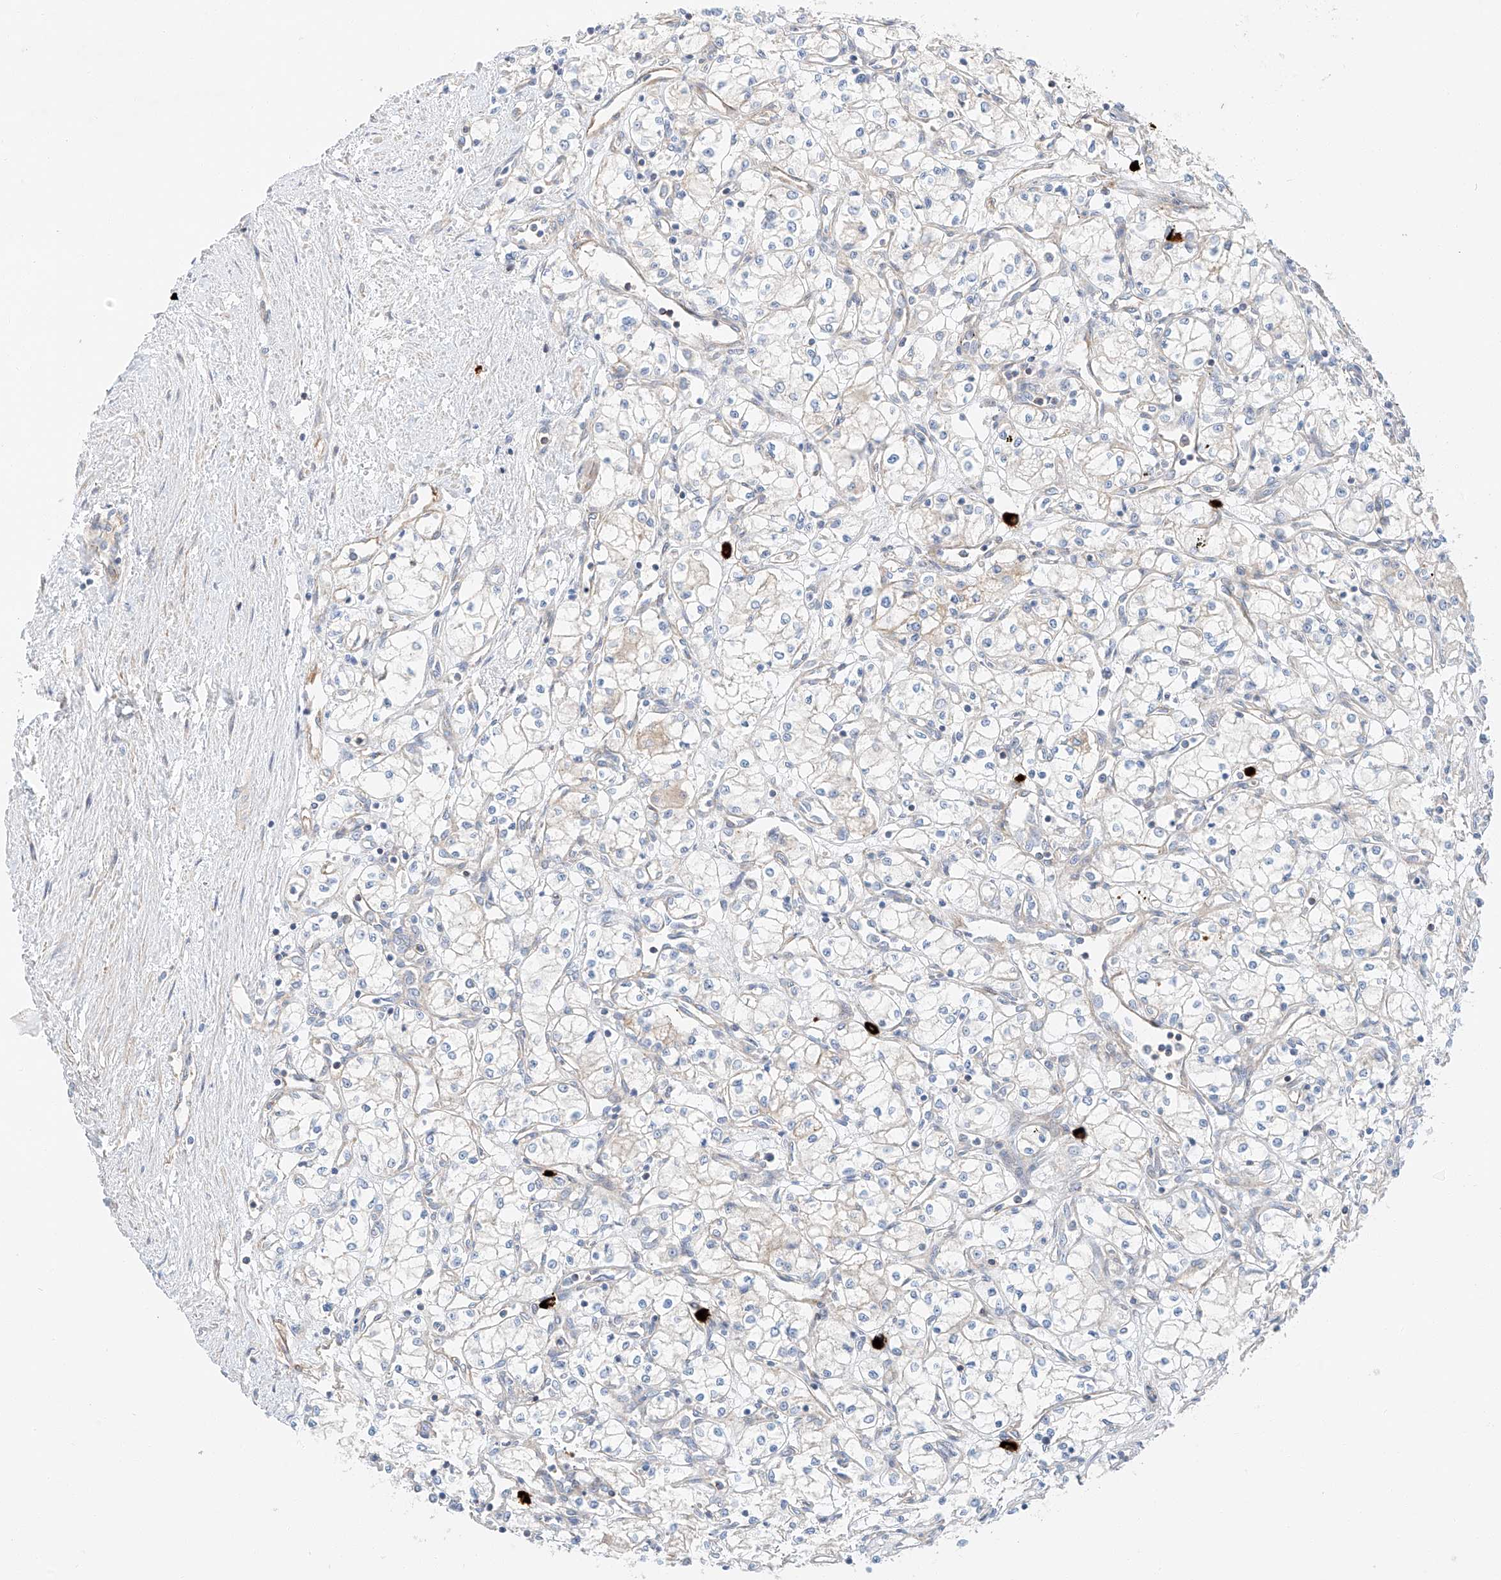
{"staining": {"intensity": "negative", "quantity": "none", "location": "none"}, "tissue": "renal cancer", "cell_type": "Tumor cells", "image_type": "cancer", "snomed": [{"axis": "morphology", "description": "Adenocarcinoma, NOS"}, {"axis": "topography", "description": "Kidney"}], "caption": "IHC of human adenocarcinoma (renal) shows no expression in tumor cells.", "gene": "MINDY4", "patient": {"sex": "male", "age": 59}}